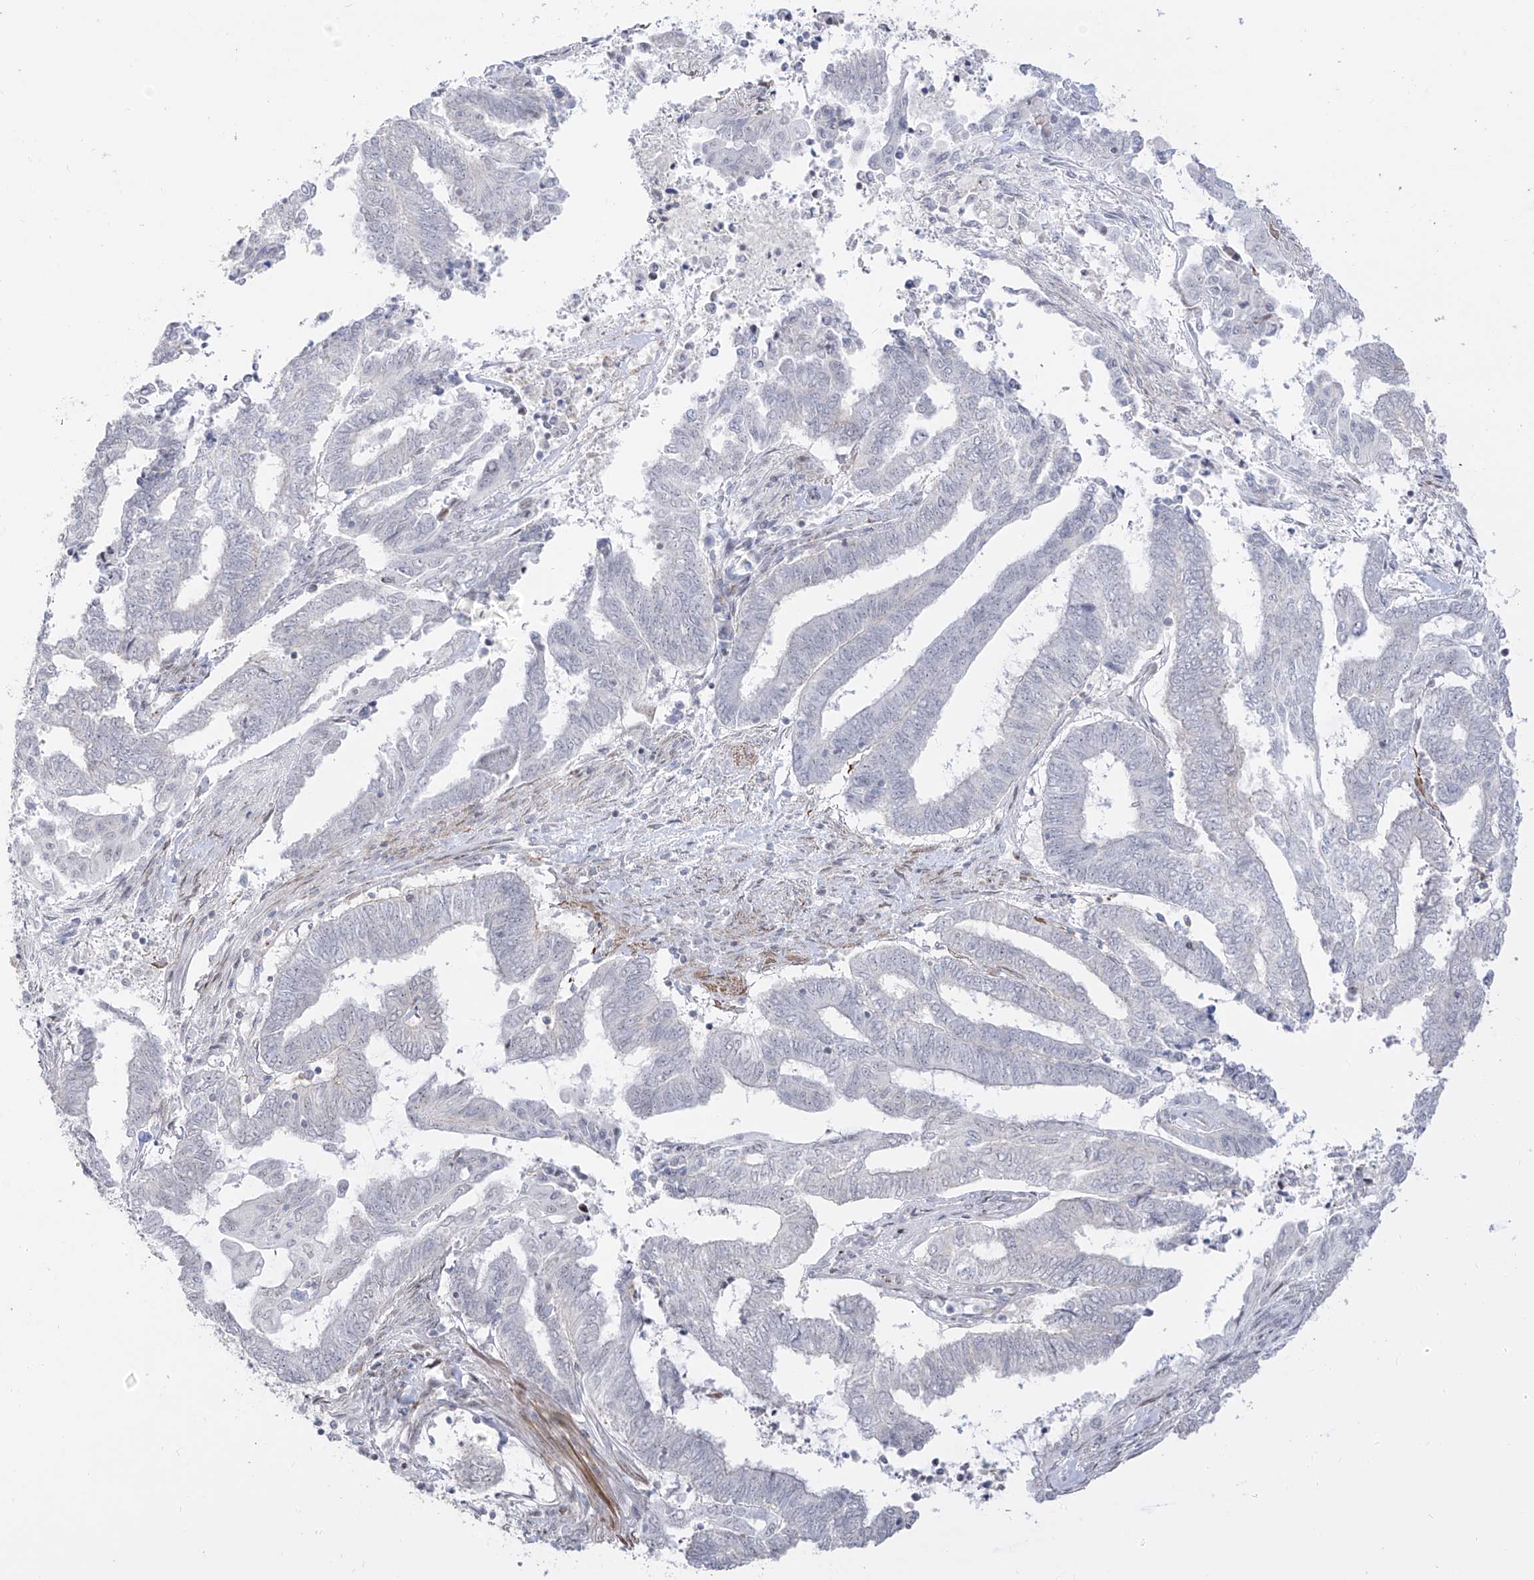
{"staining": {"intensity": "negative", "quantity": "none", "location": "none"}, "tissue": "endometrial cancer", "cell_type": "Tumor cells", "image_type": "cancer", "snomed": [{"axis": "morphology", "description": "Adenocarcinoma, NOS"}, {"axis": "topography", "description": "Uterus"}, {"axis": "topography", "description": "Endometrium"}], "caption": "An immunohistochemistry photomicrograph of endometrial cancer (adenocarcinoma) is shown. There is no staining in tumor cells of endometrial cancer (adenocarcinoma).", "gene": "ZNF180", "patient": {"sex": "female", "age": 70}}